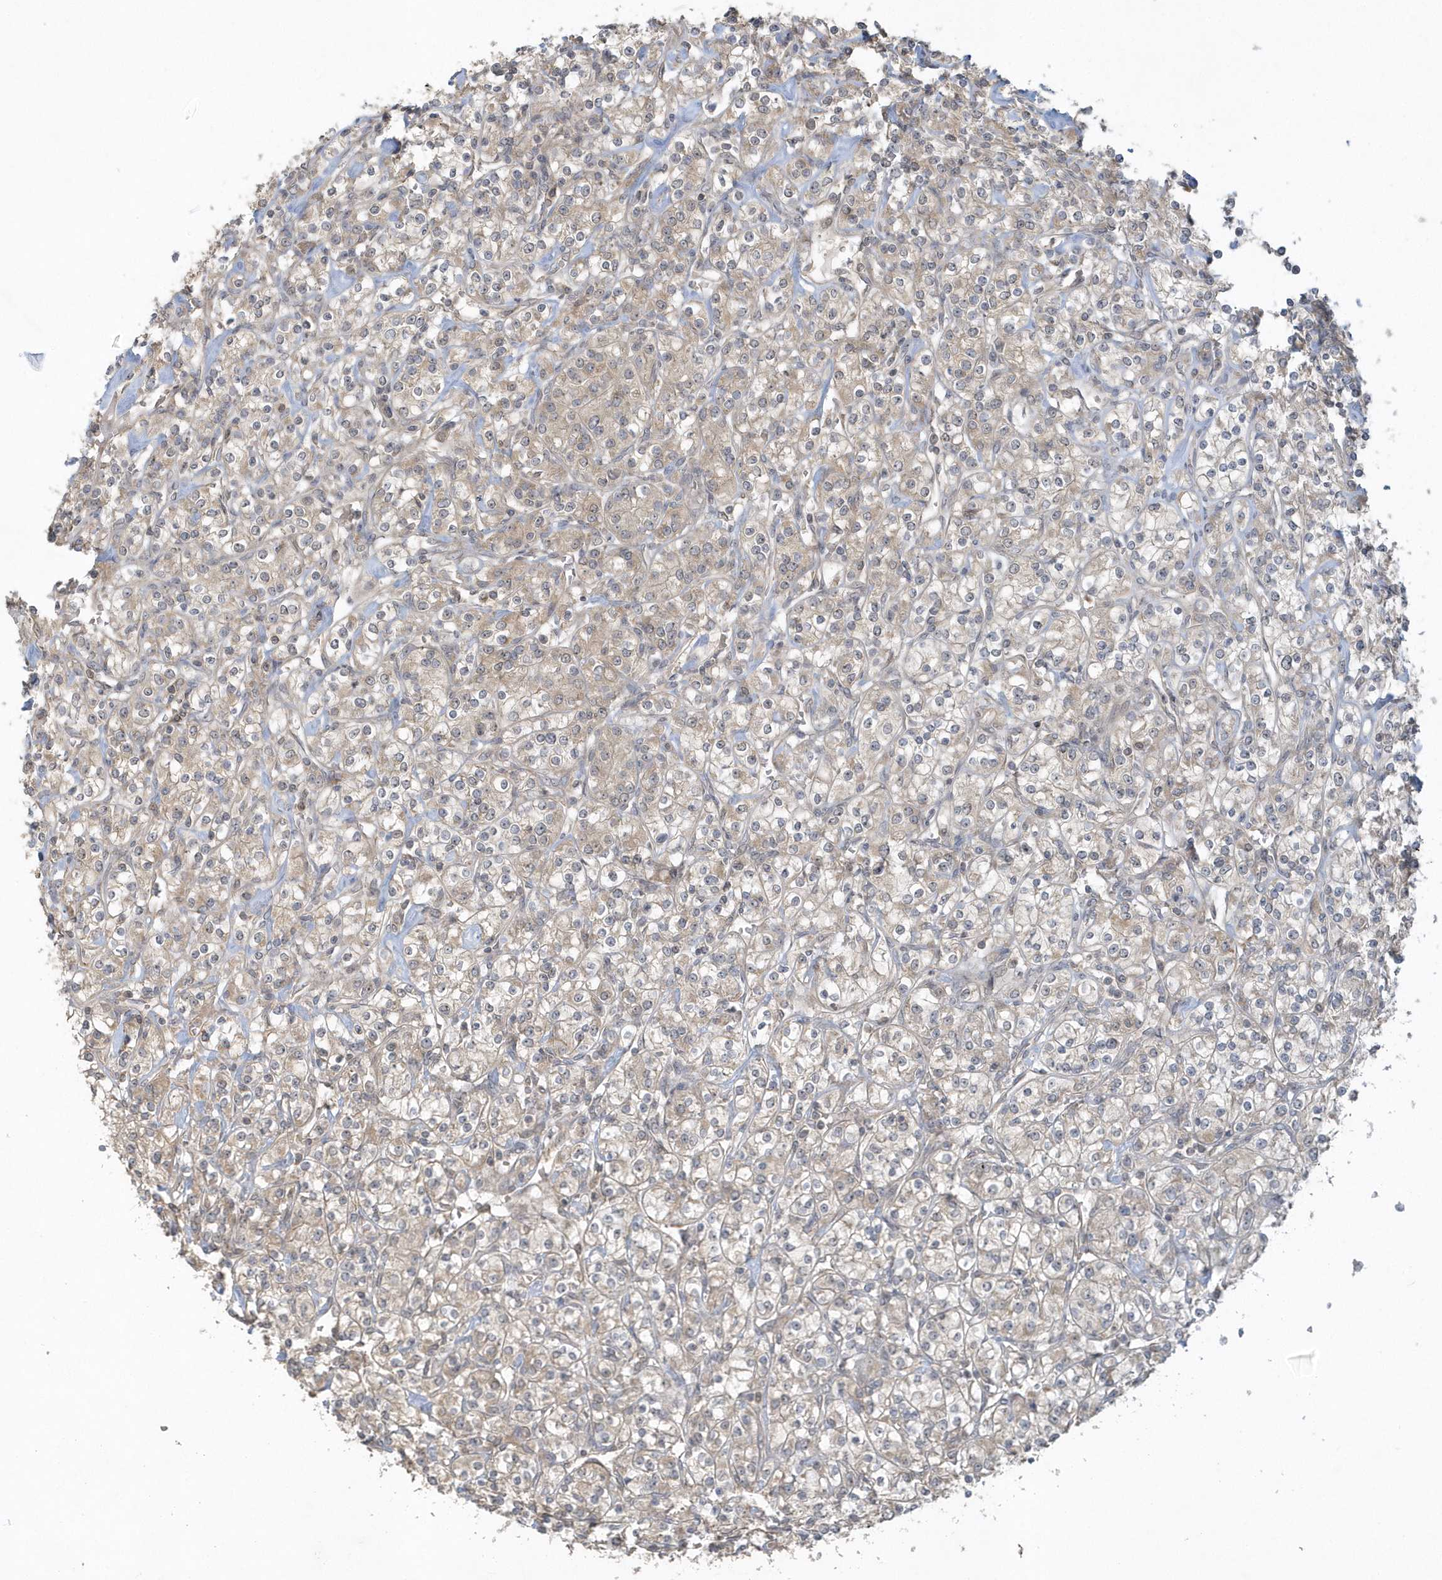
{"staining": {"intensity": "weak", "quantity": "<25%", "location": "cytoplasmic/membranous"}, "tissue": "renal cancer", "cell_type": "Tumor cells", "image_type": "cancer", "snomed": [{"axis": "morphology", "description": "Adenocarcinoma, NOS"}, {"axis": "topography", "description": "Kidney"}], "caption": "Immunohistochemistry photomicrograph of adenocarcinoma (renal) stained for a protein (brown), which shows no positivity in tumor cells.", "gene": "THG1L", "patient": {"sex": "male", "age": 77}}